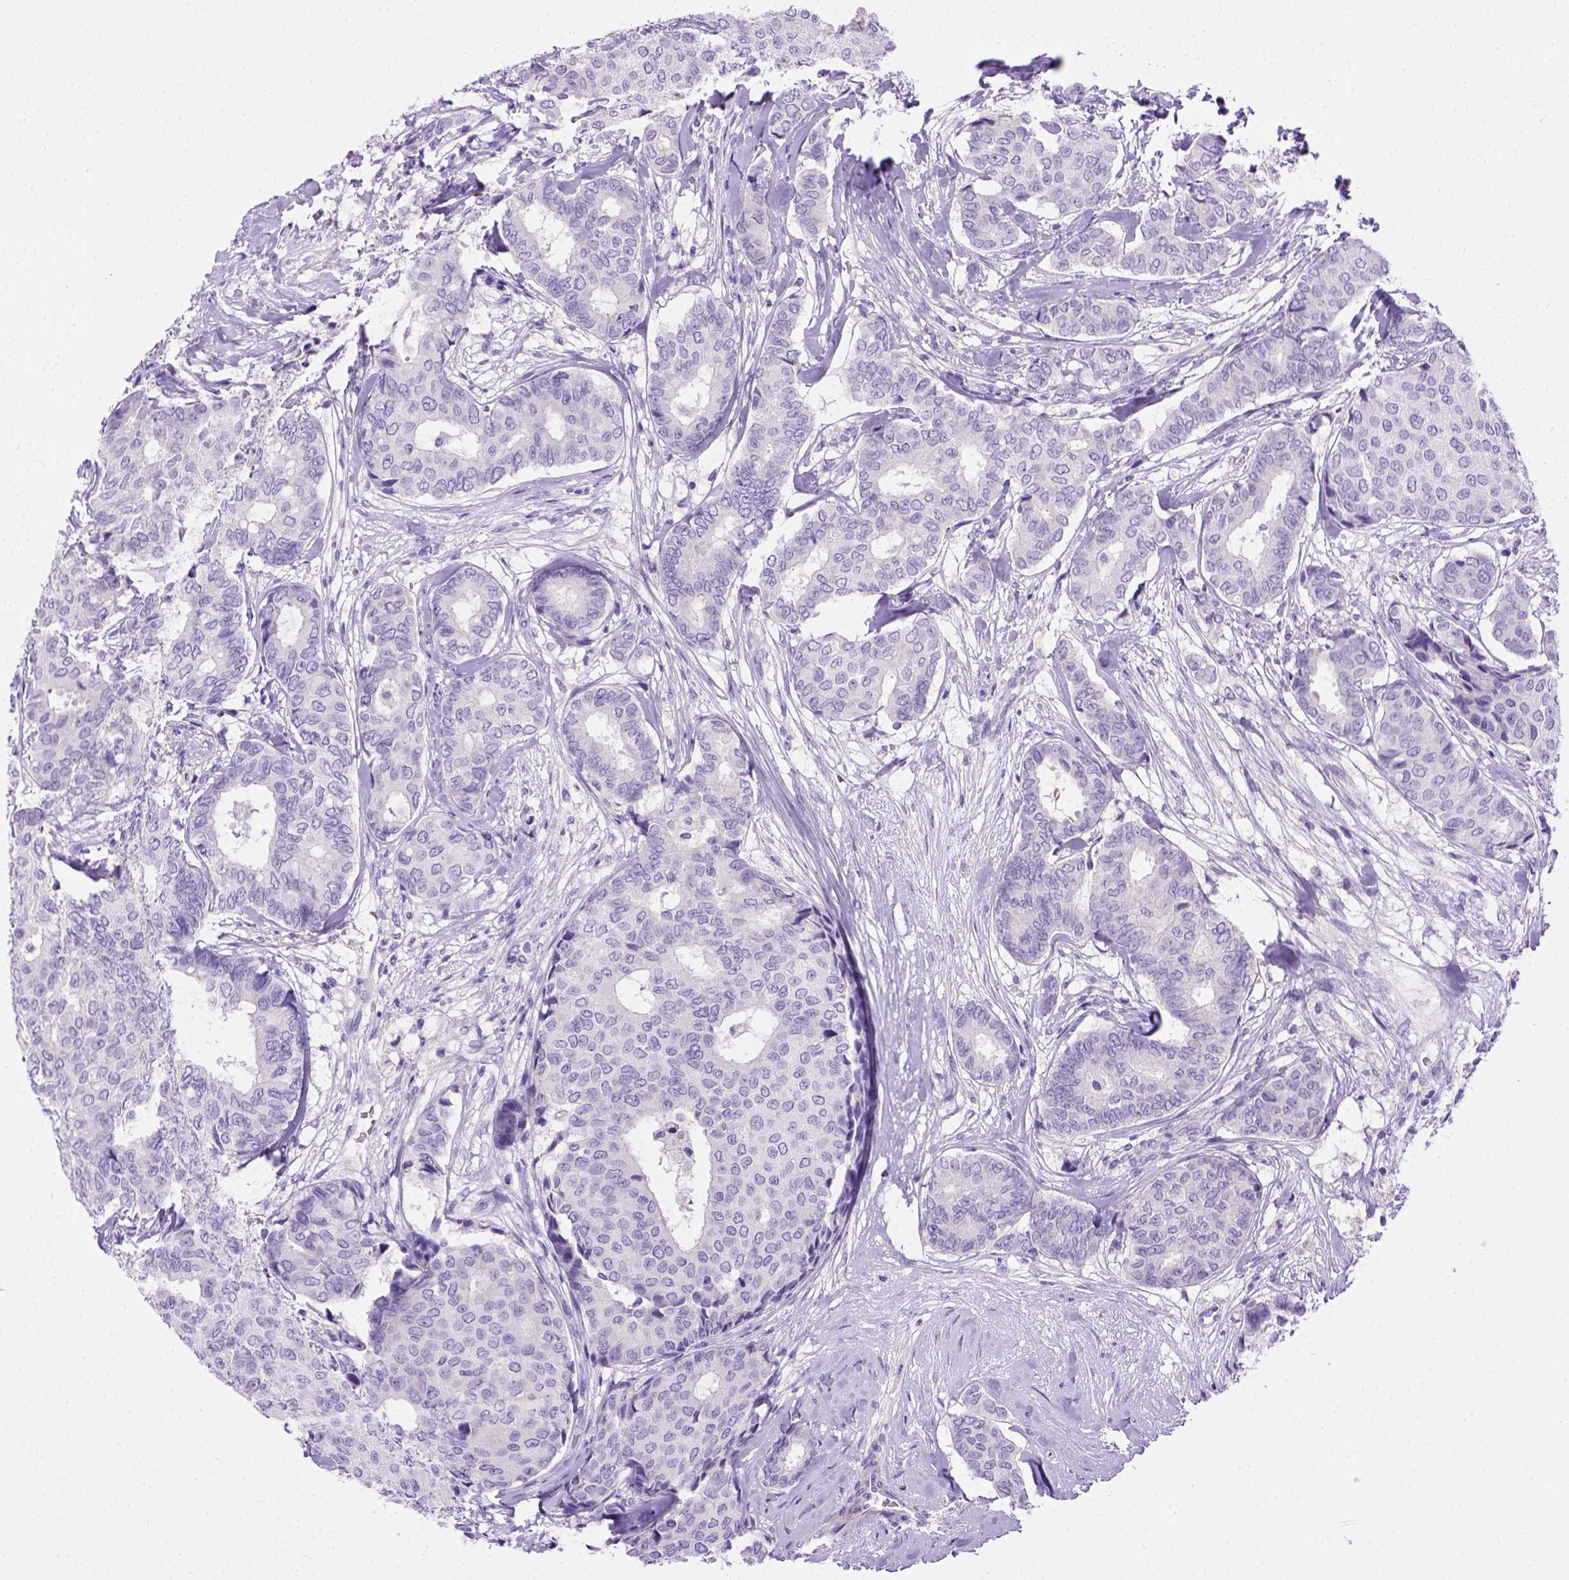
{"staining": {"intensity": "negative", "quantity": "none", "location": "none"}, "tissue": "breast cancer", "cell_type": "Tumor cells", "image_type": "cancer", "snomed": [{"axis": "morphology", "description": "Duct carcinoma"}, {"axis": "topography", "description": "Breast"}], "caption": "Immunohistochemistry photomicrograph of neoplastic tissue: invasive ductal carcinoma (breast) stained with DAB shows no significant protein staining in tumor cells.", "gene": "BAAT", "patient": {"sex": "female", "age": 75}}